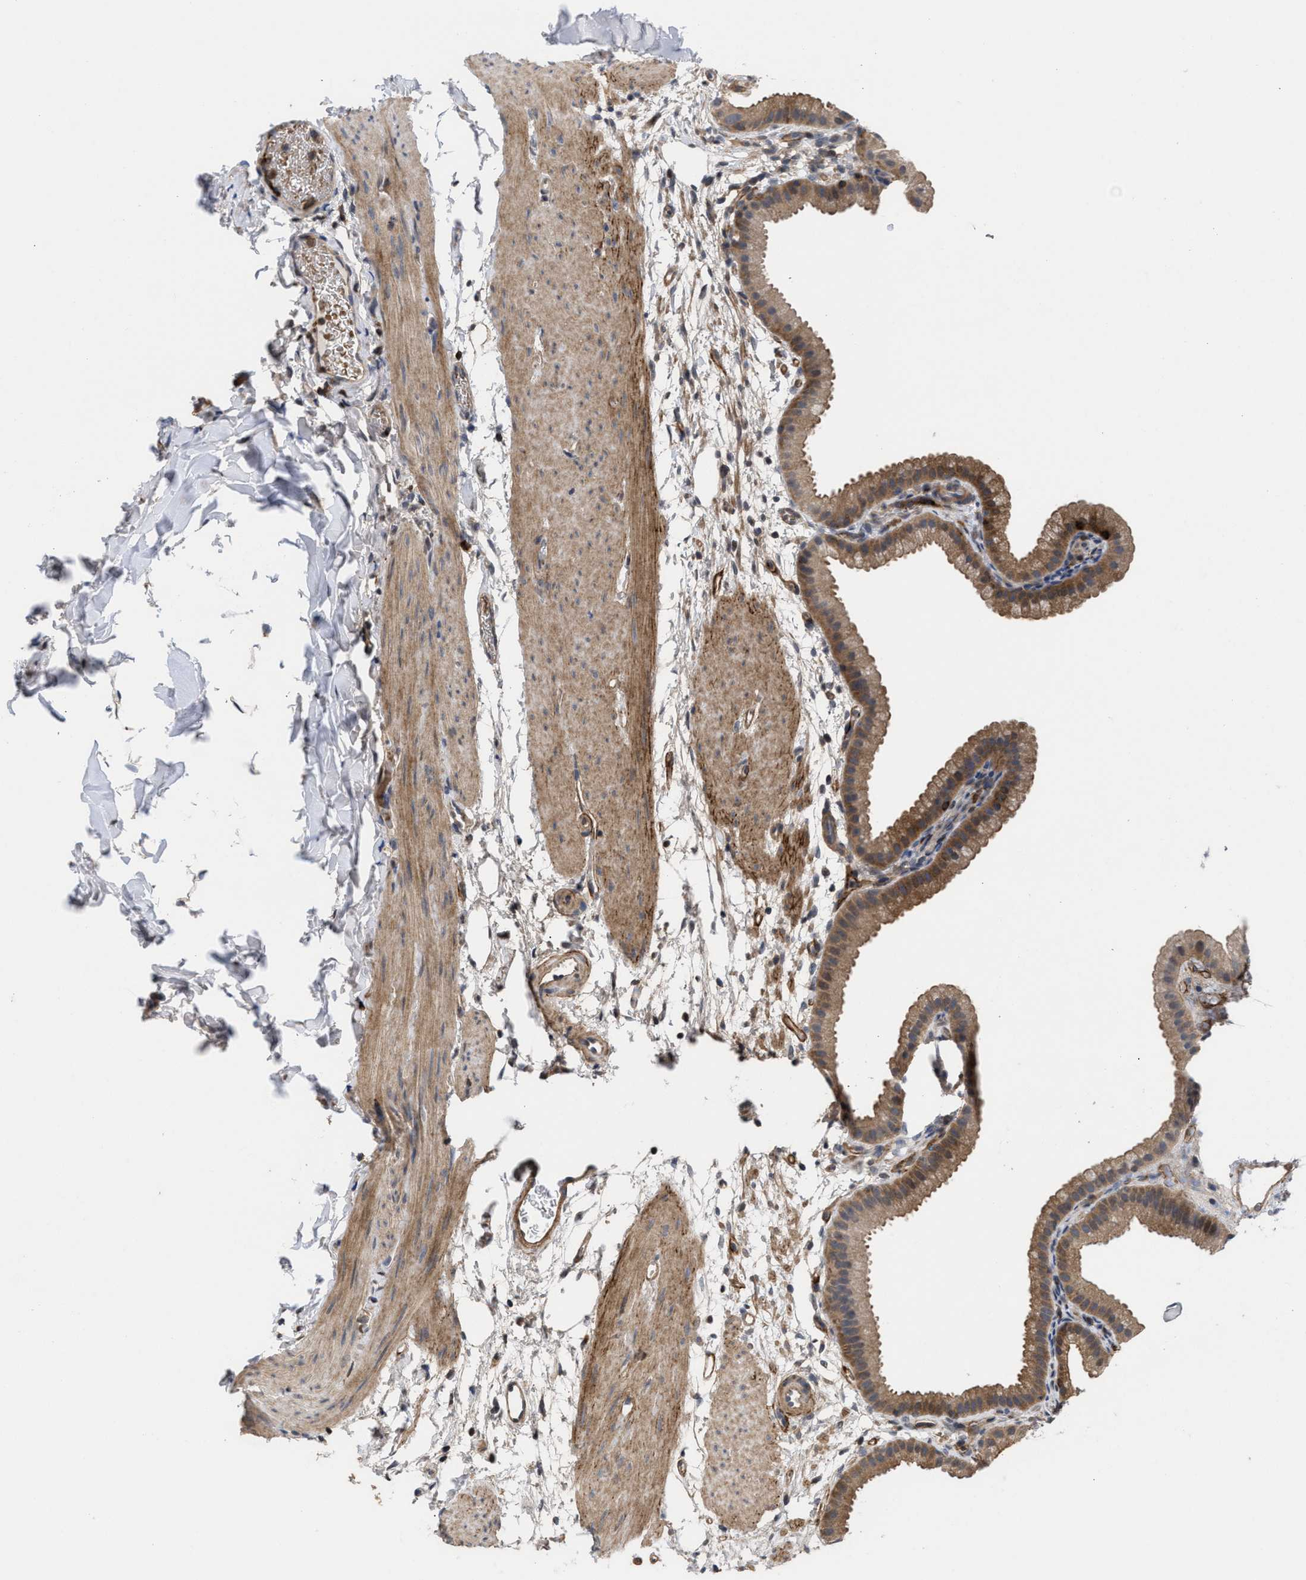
{"staining": {"intensity": "moderate", "quantity": ">75%", "location": "cytoplasmic/membranous"}, "tissue": "gallbladder", "cell_type": "Glandular cells", "image_type": "normal", "snomed": [{"axis": "morphology", "description": "Normal tissue, NOS"}, {"axis": "topography", "description": "Gallbladder"}], "caption": "Immunohistochemical staining of benign human gallbladder shows moderate cytoplasmic/membranous protein expression in approximately >75% of glandular cells. Using DAB (3,3'-diaminobenzidine) (brown) and hematoxylin (blue) stains, captured at high magnification using brightfield microscopy.", "gene": "PTPRE", "patient": {"sex": "female", "age": 64}}